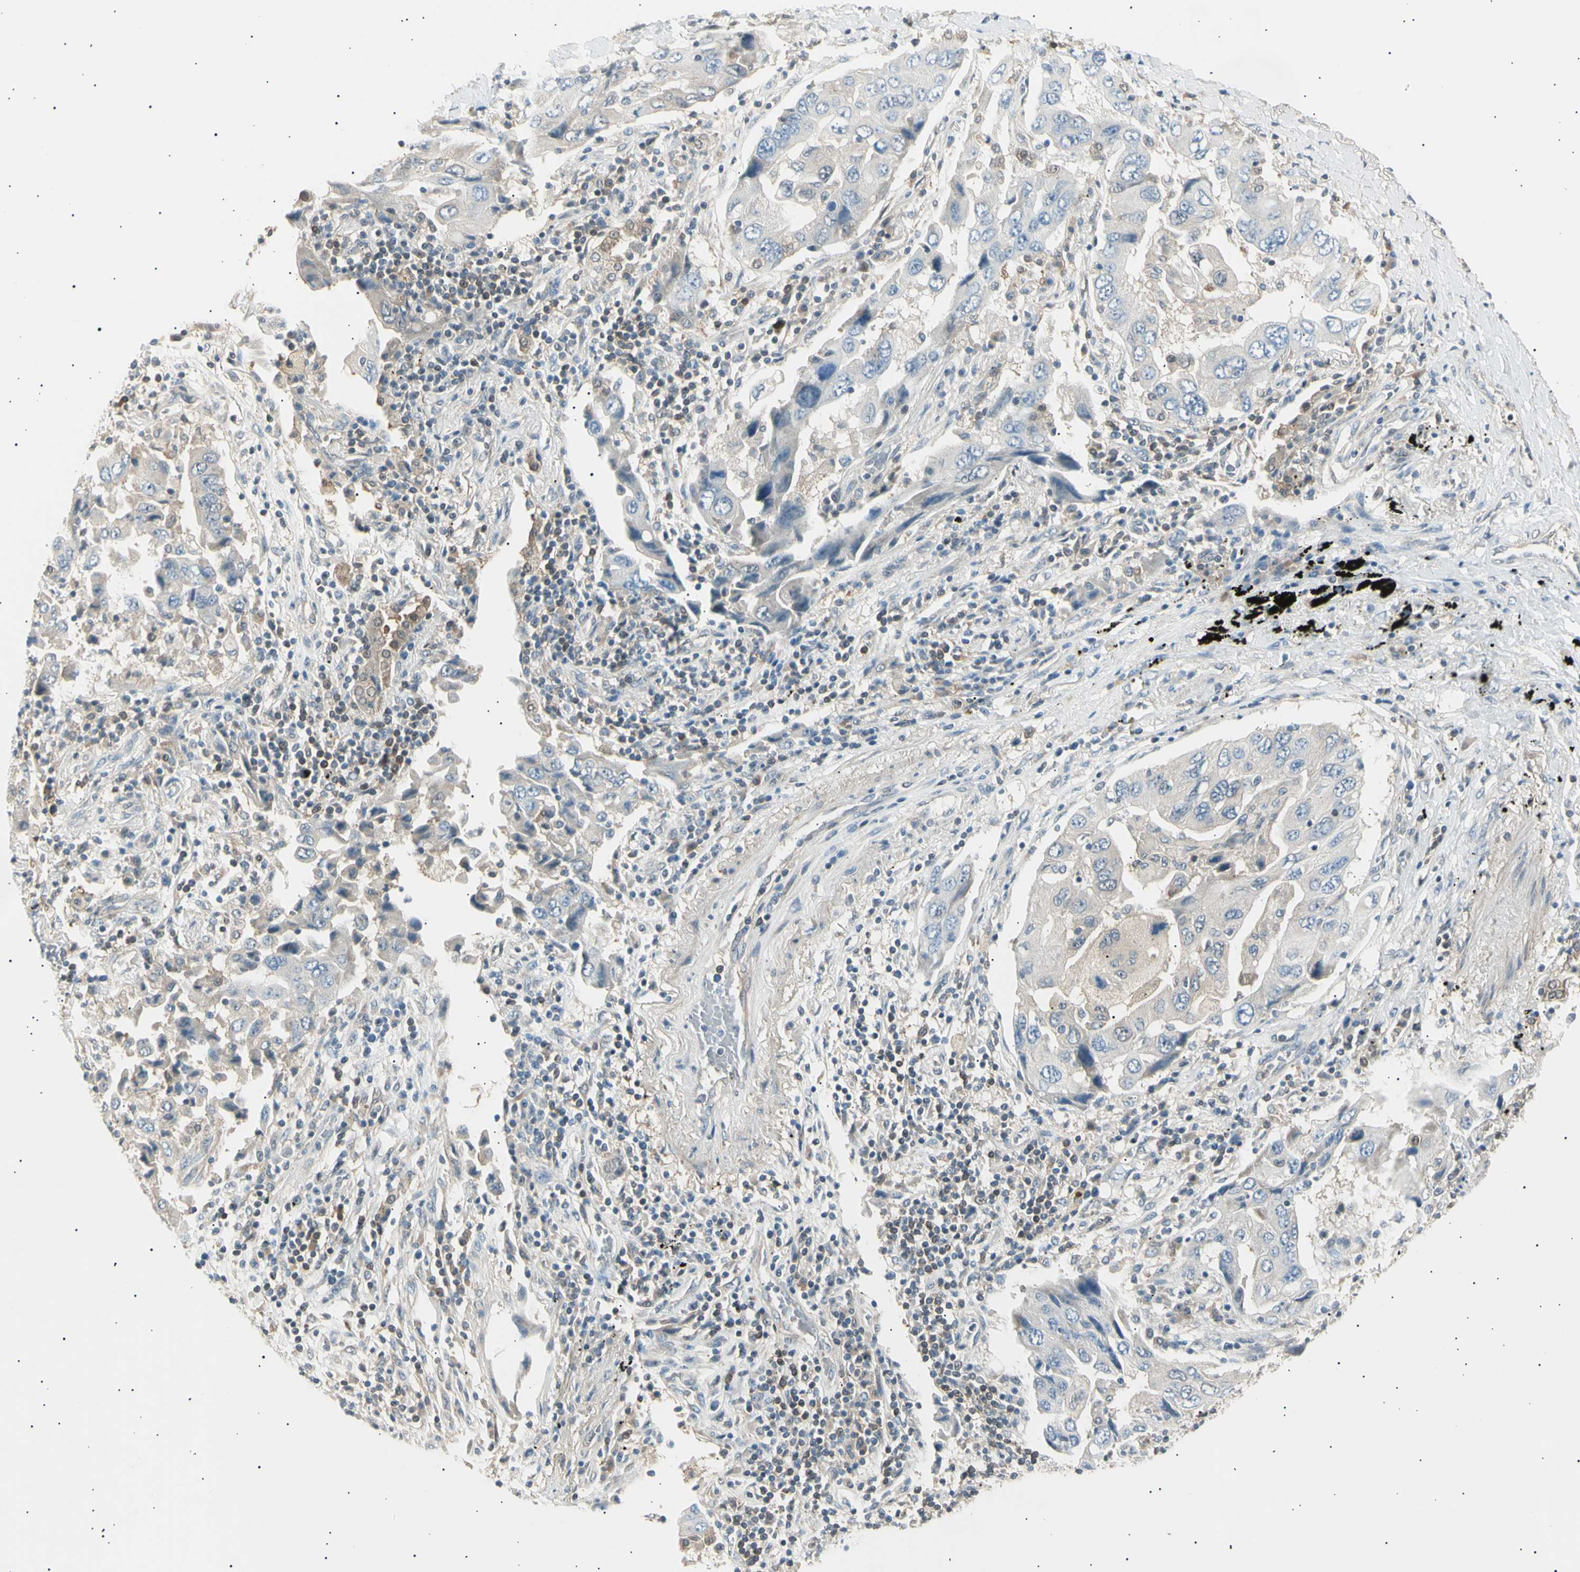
{"staining": {"intensity": "weak", "quantity": "25%-75%", "location": "cytoplasmic/membranous"}, "tissue": "lung cancer", "cell_type": "Tumor cells", "image_type": "cancer", "snomed": [{"axis": "morphology", "description": "Adenocarcinoma, NOS"}, {"axis": "topography", "description": "Lung"}], "caption": "An immunohistochemistry (IHC) histopathology image of neoplastic tissue is shown. Protein staining in brown labels weak cytoplasmic/membranous positivity in lung adenocarcinoma within tumor cells.", "gene": "LHPP", "patient": {"sex": "female", "age": 65}}